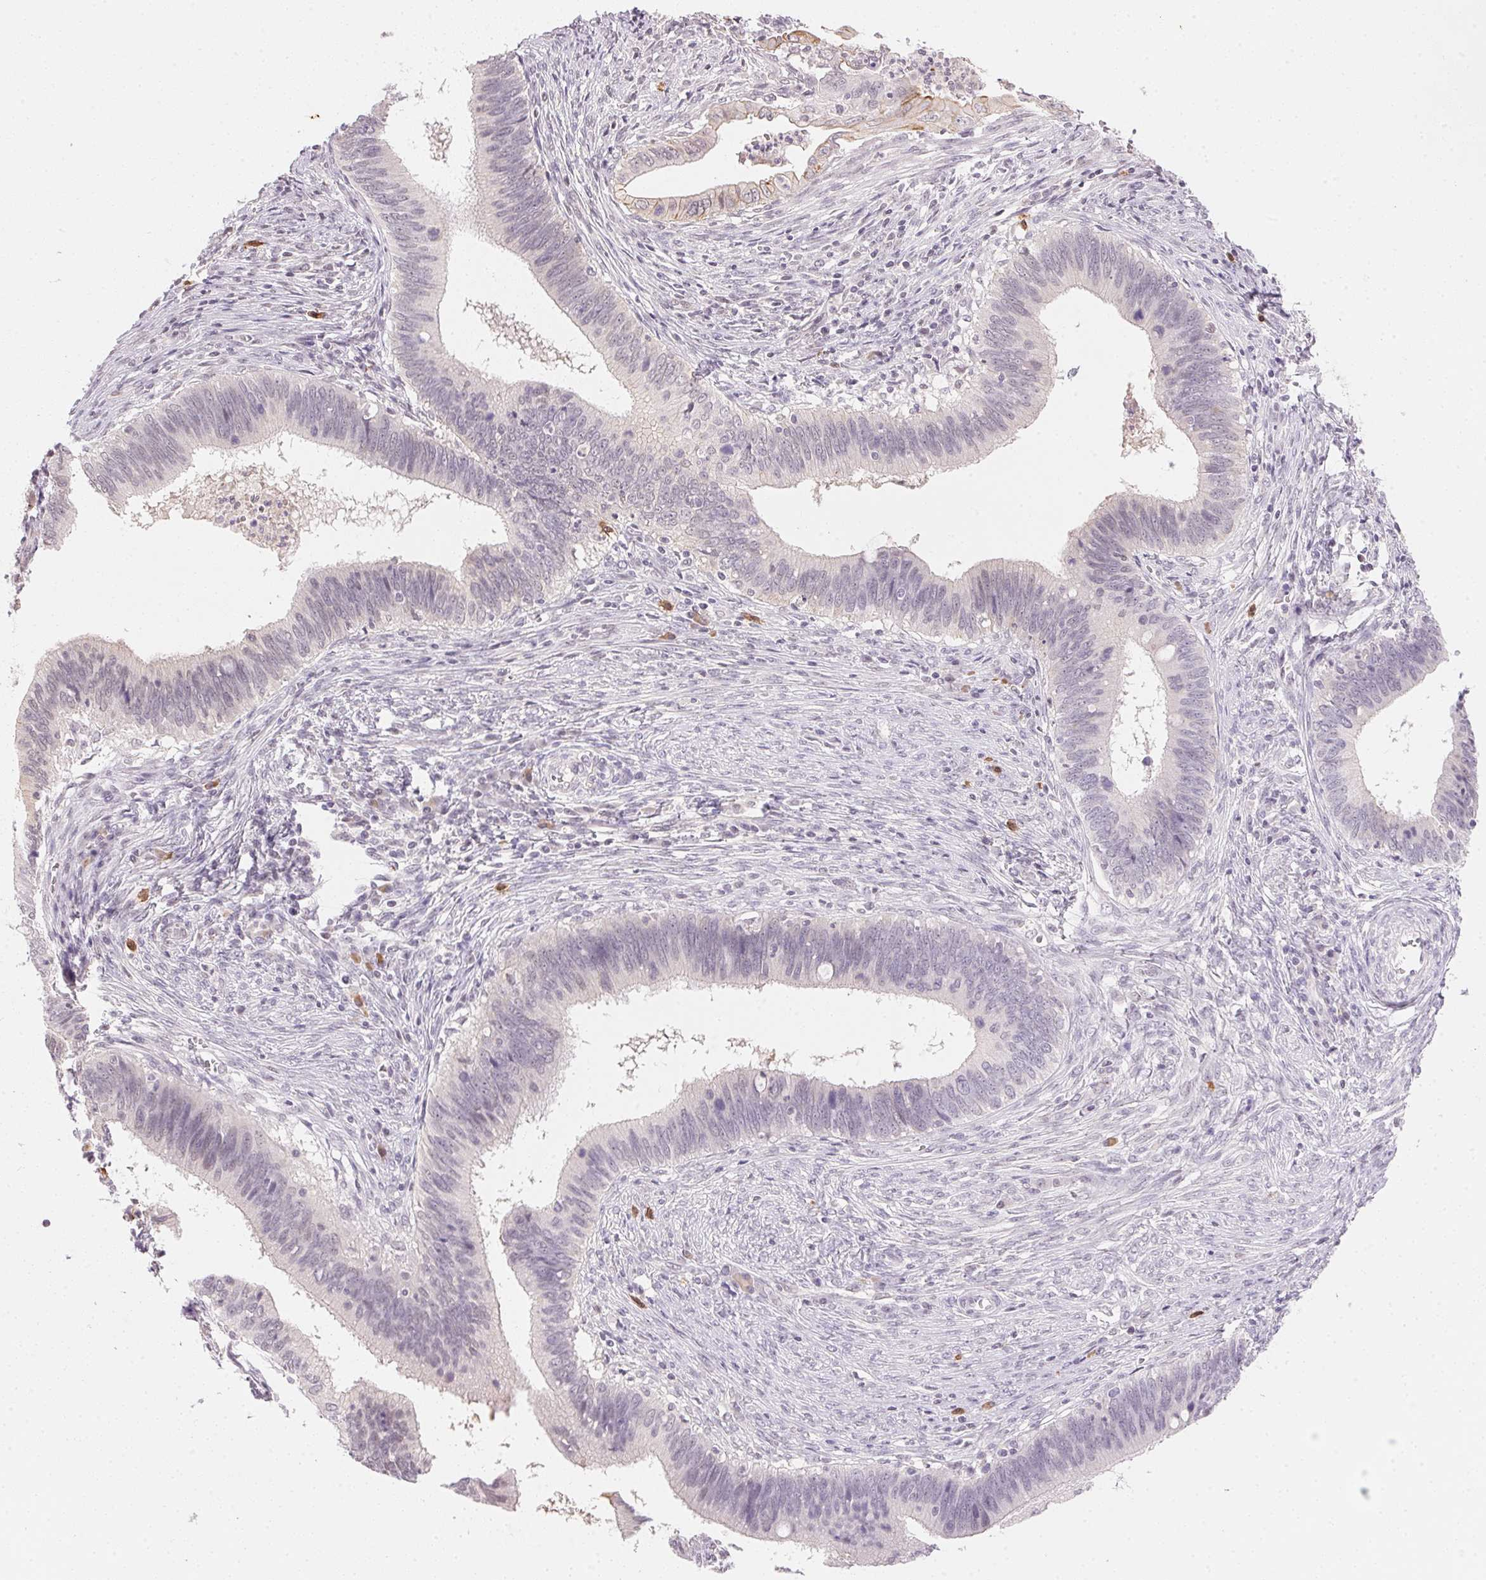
{"staining": {"intensity": "negative", "quantity": "none", "location": "none"}, "tissue": "cervical cancer", "cell_type": "Tumor cells", "image_type": "cancer", "snomed": [{"axis": "morphology", "description": "Adenocarcinoma, NOS"}, {"axis": "topography", "description": "Cervix"}], "caption": "Human cervical adenocarcinoma stained for a protein using immunohistochemistry exhibits no expression in tumor cells.", "gene": "FNDC4", "patient": {"sex": "female", "age": 42}}